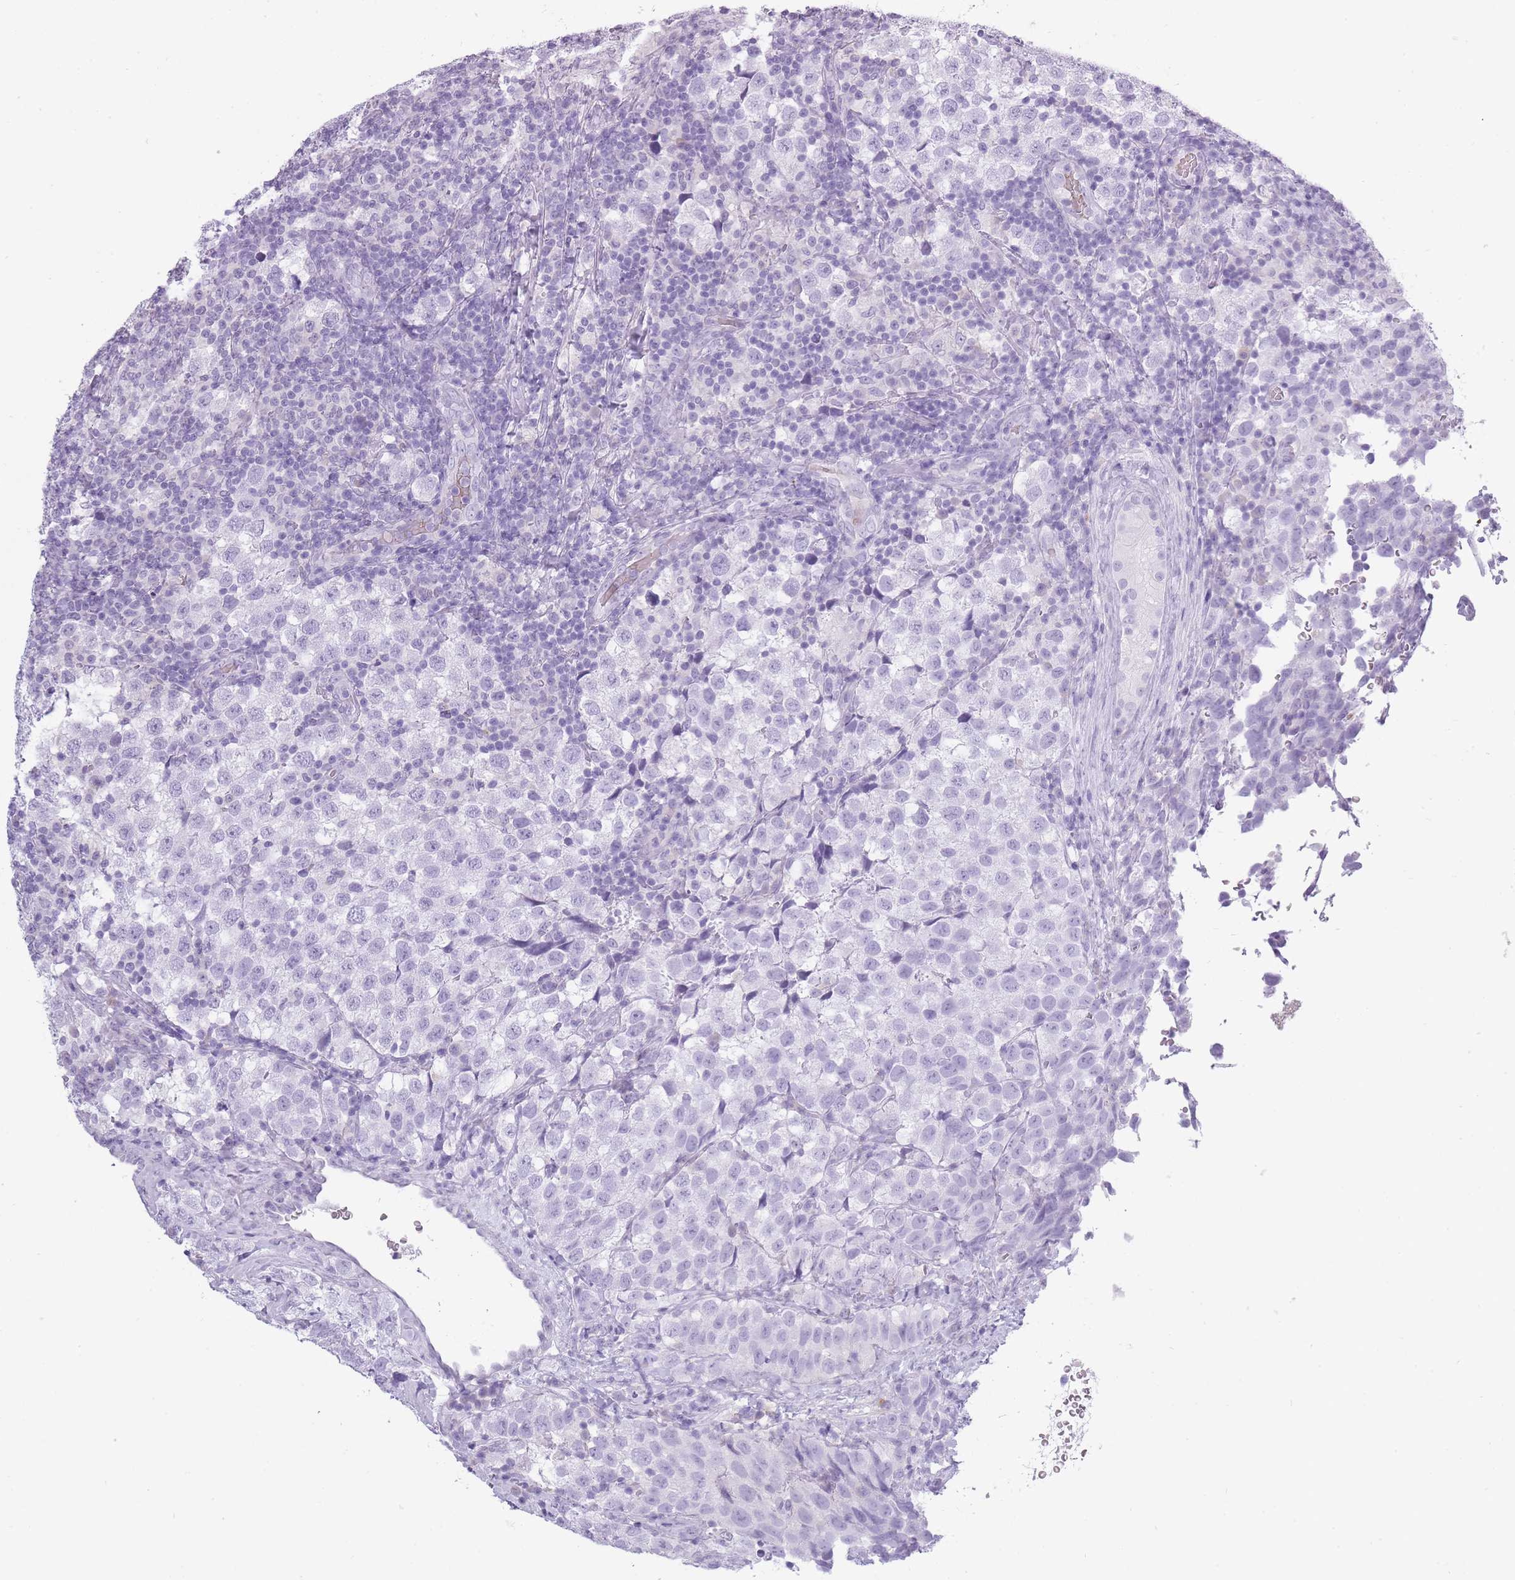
{"staining": {"intensity": "negative", "quantity": "none", "location": "none"}, "tissue": "testis cancer", "cell_type": "Tumor cells", "image_type": "cancer", "snomed": [{"axis": "morphology", "description": "Seminoma, NOS"}, {"axis": "topography", "description": "Testis"}], "caption": "The histopathology image exhibits no significant staining in tumor cells of testis cancer (seminoma).", "gene": "OR7C1", "patient": {"sex": "male", "age": 34}}